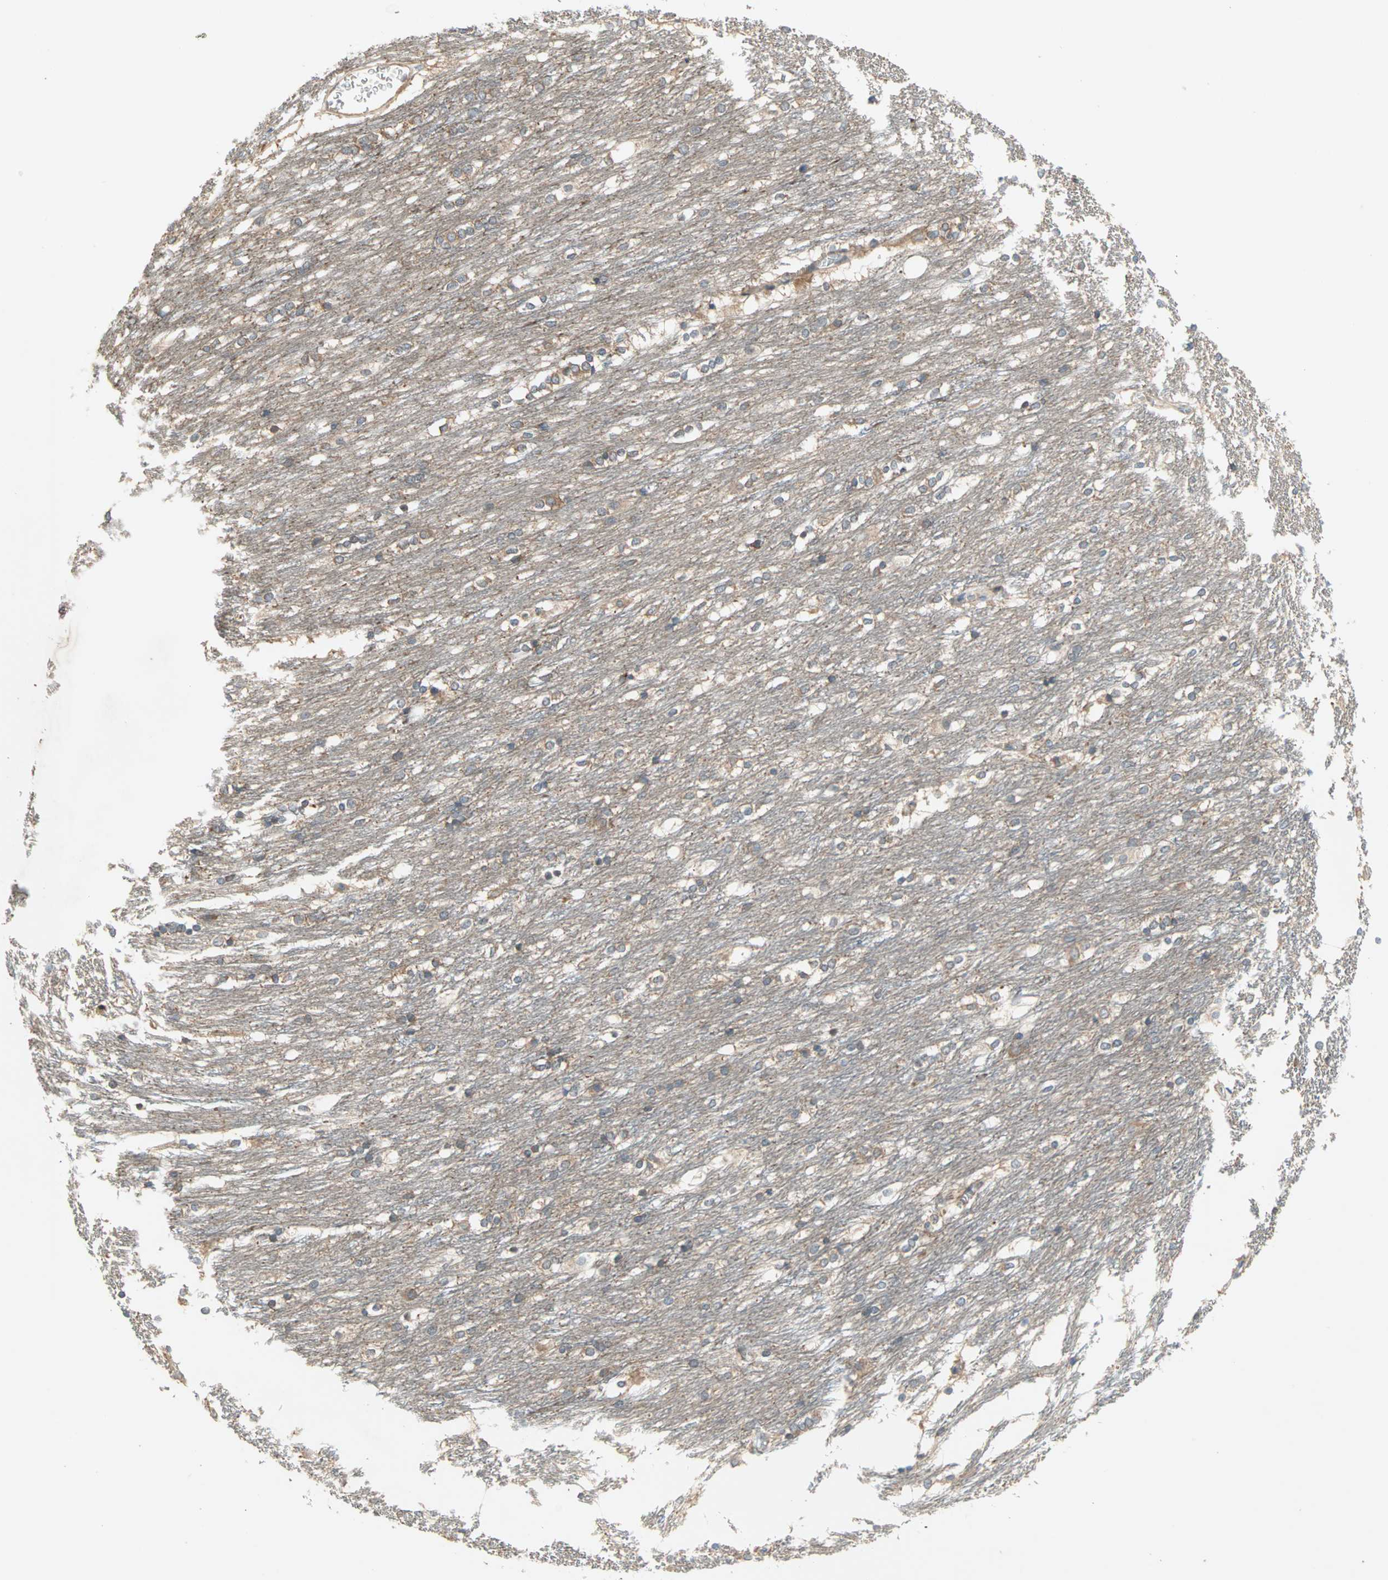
{"staining": {"intensity": "weak", "quantity": "<25%", "location": "cytoplasmic/membranous"}, "tissue": "caudate", "cell_type": "Glial cells", "image_type": "normal", "snomed": [{"axis": "morphology", "description": "Normal tissue, NOS"}, {"axis": "topography", "description": "Lateral ventricle wall"}], "caption": "Glial cells are negative for protein expression in unremarkable human caudate. Nuclei are stained in blue.", "gene": "PDE8A", "patient": {"sex": "female", "age": 19}}